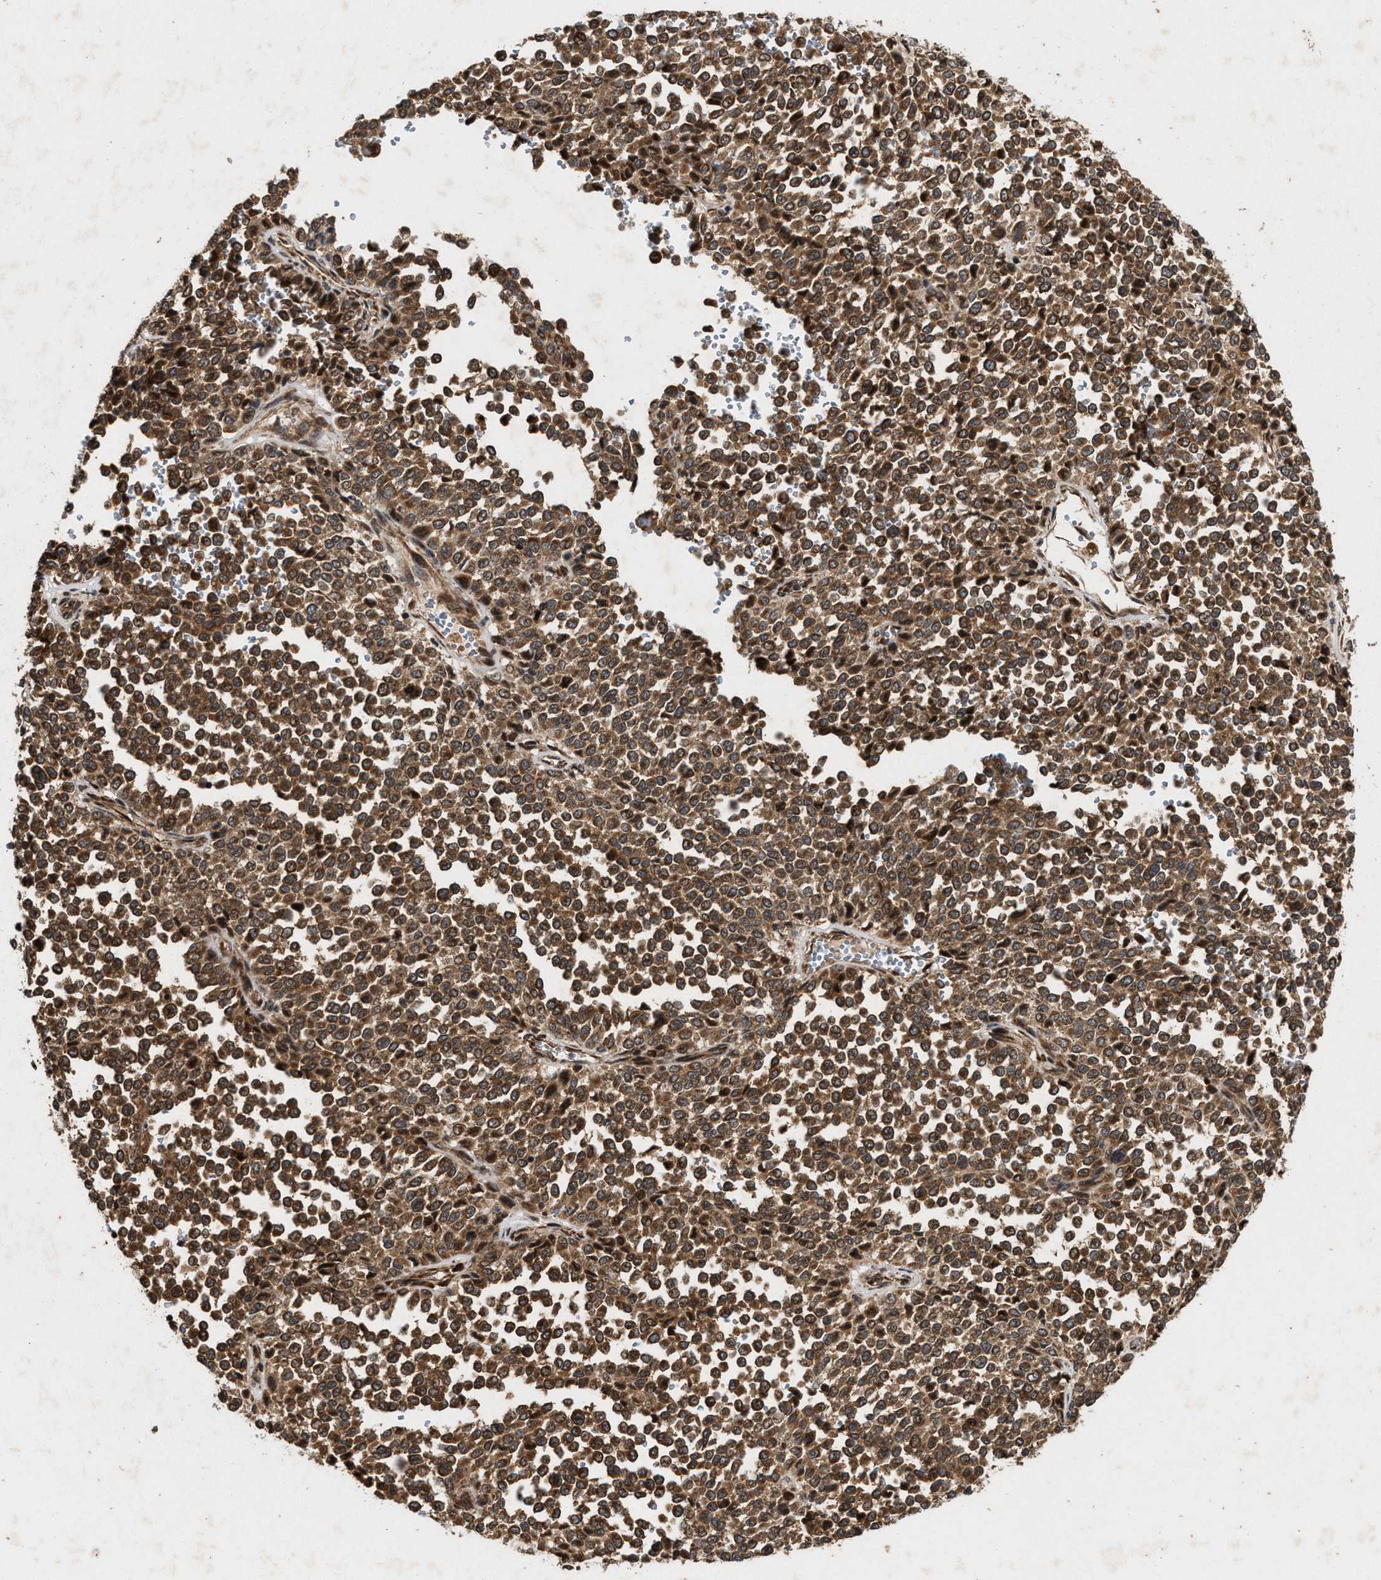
{"staining": {"intensity": "moderate", "quantity": ">75%", "location": "cytoplasmic/membranous"}, "tissue": "melanoma", "cell_type": "Tumor cells", "image_type": "cancer", "snomed": [{"axis": "morphology", "description": "Malignant melanoma, Metastatic site"}, {"axis": "topography", "description": "Pancreas"}], "caption": "Immunohistochemistry of malignant melanoma (metastatic site) displays medium levels of moderate cytoplasmic/membranous positivity in about >75% of tumor cells.", "gene": "CFLAR", "patient": {"sex": "female", "age": 30}}